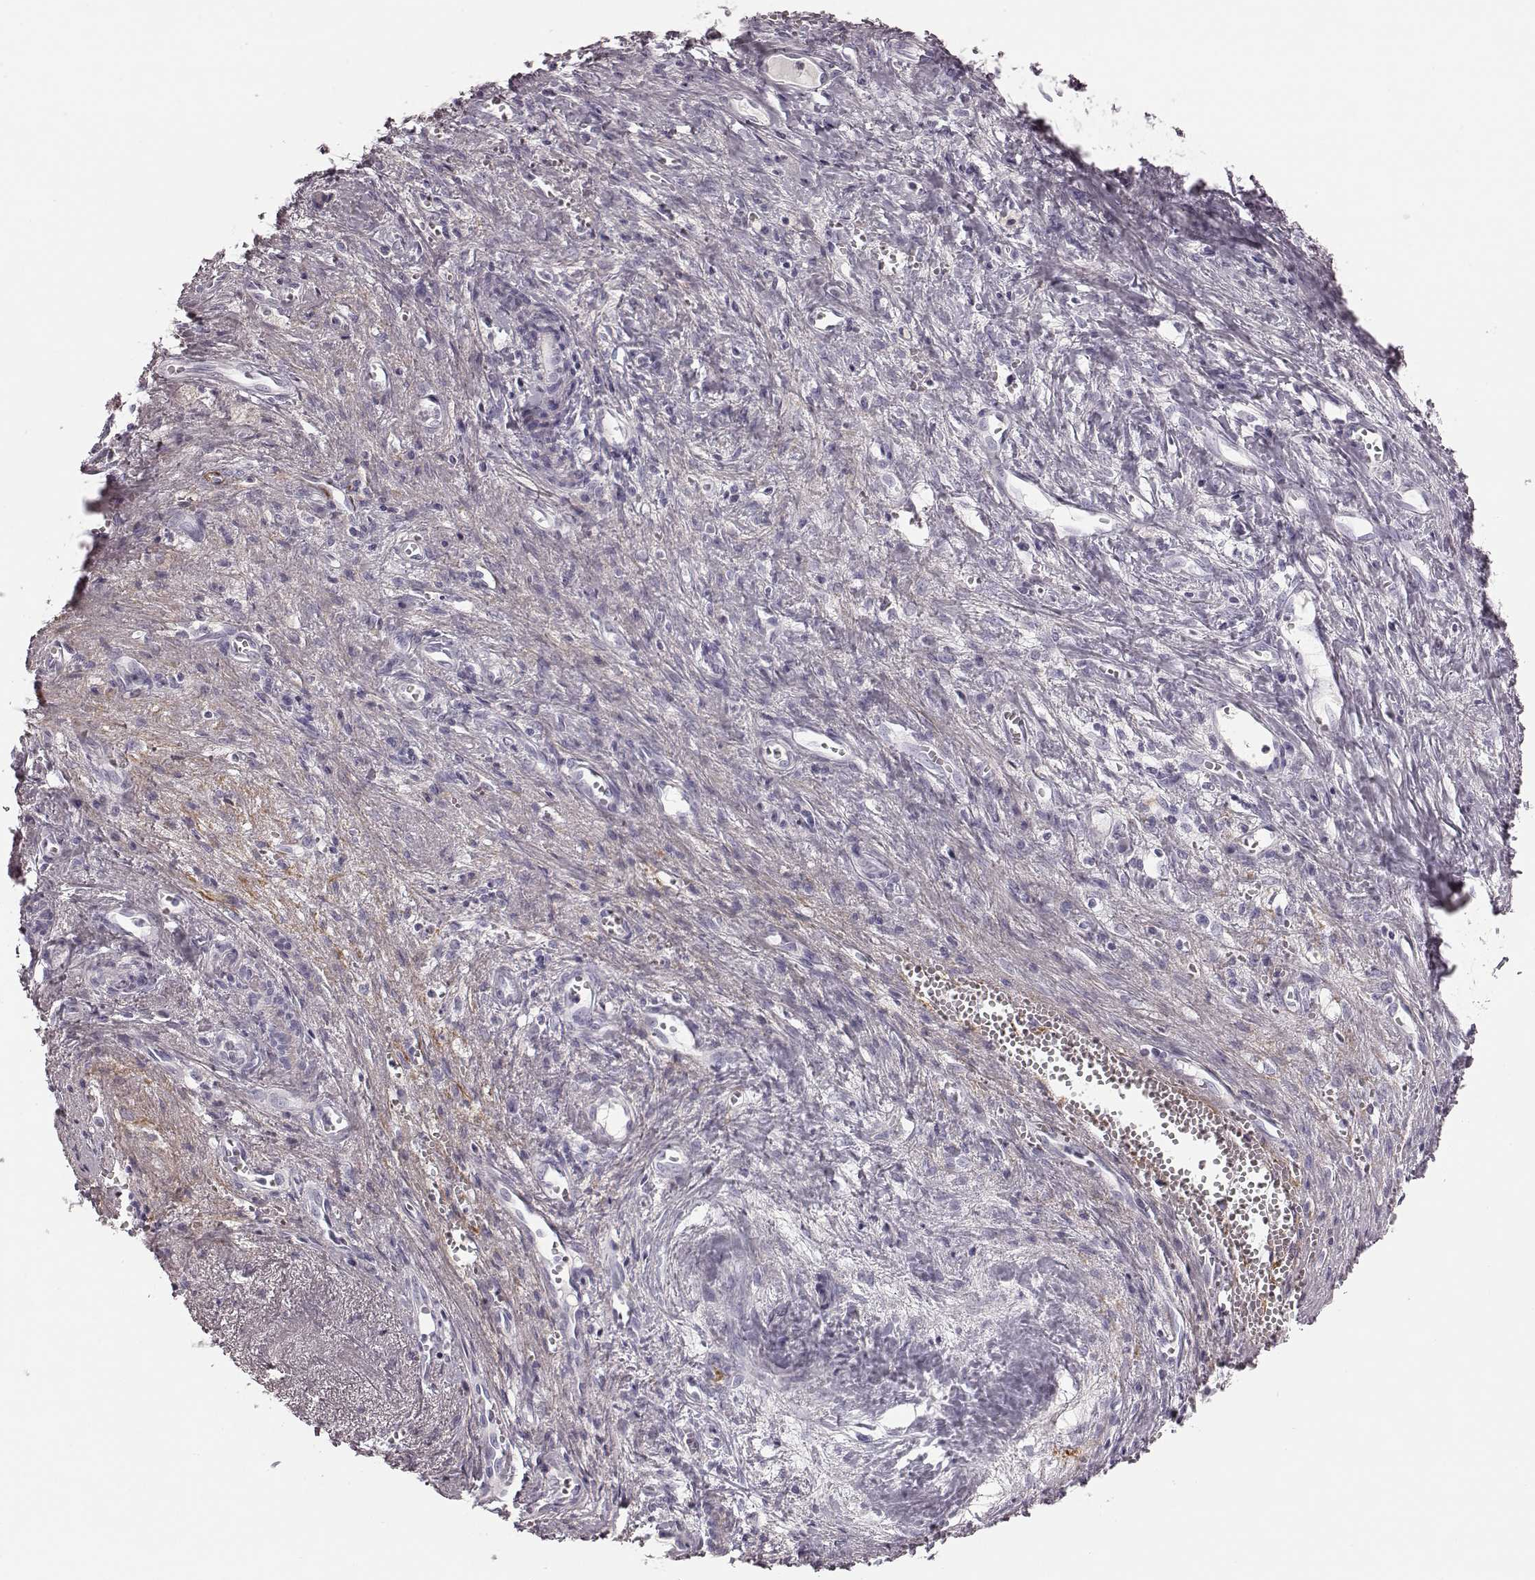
{"staining": {"intensity": "negative", "quantity": "none", "location": "none"}, "tissue": "liver cancer", "cell_type": "Tumor cells", "image_type": "cancer", "snomed": [{"axis": "morphology", "description": "Cholangiocarcinoma"}, {"axis": "topography", "description": "Liver"}], "caption": "Immunohistochemistry (IHC) image of neoplastic tissue: human liver cancer (cholangiocarcinoma) stained with DAB demonstrates no significant protein expression in tumor cells. (DAB (3,3'-diaminobenzidine) immunohistochemistry visualized using brightfield microscopy, high magnification).", "gene": "ZNF433", "patient": {"sex": "female", "age": 65}}